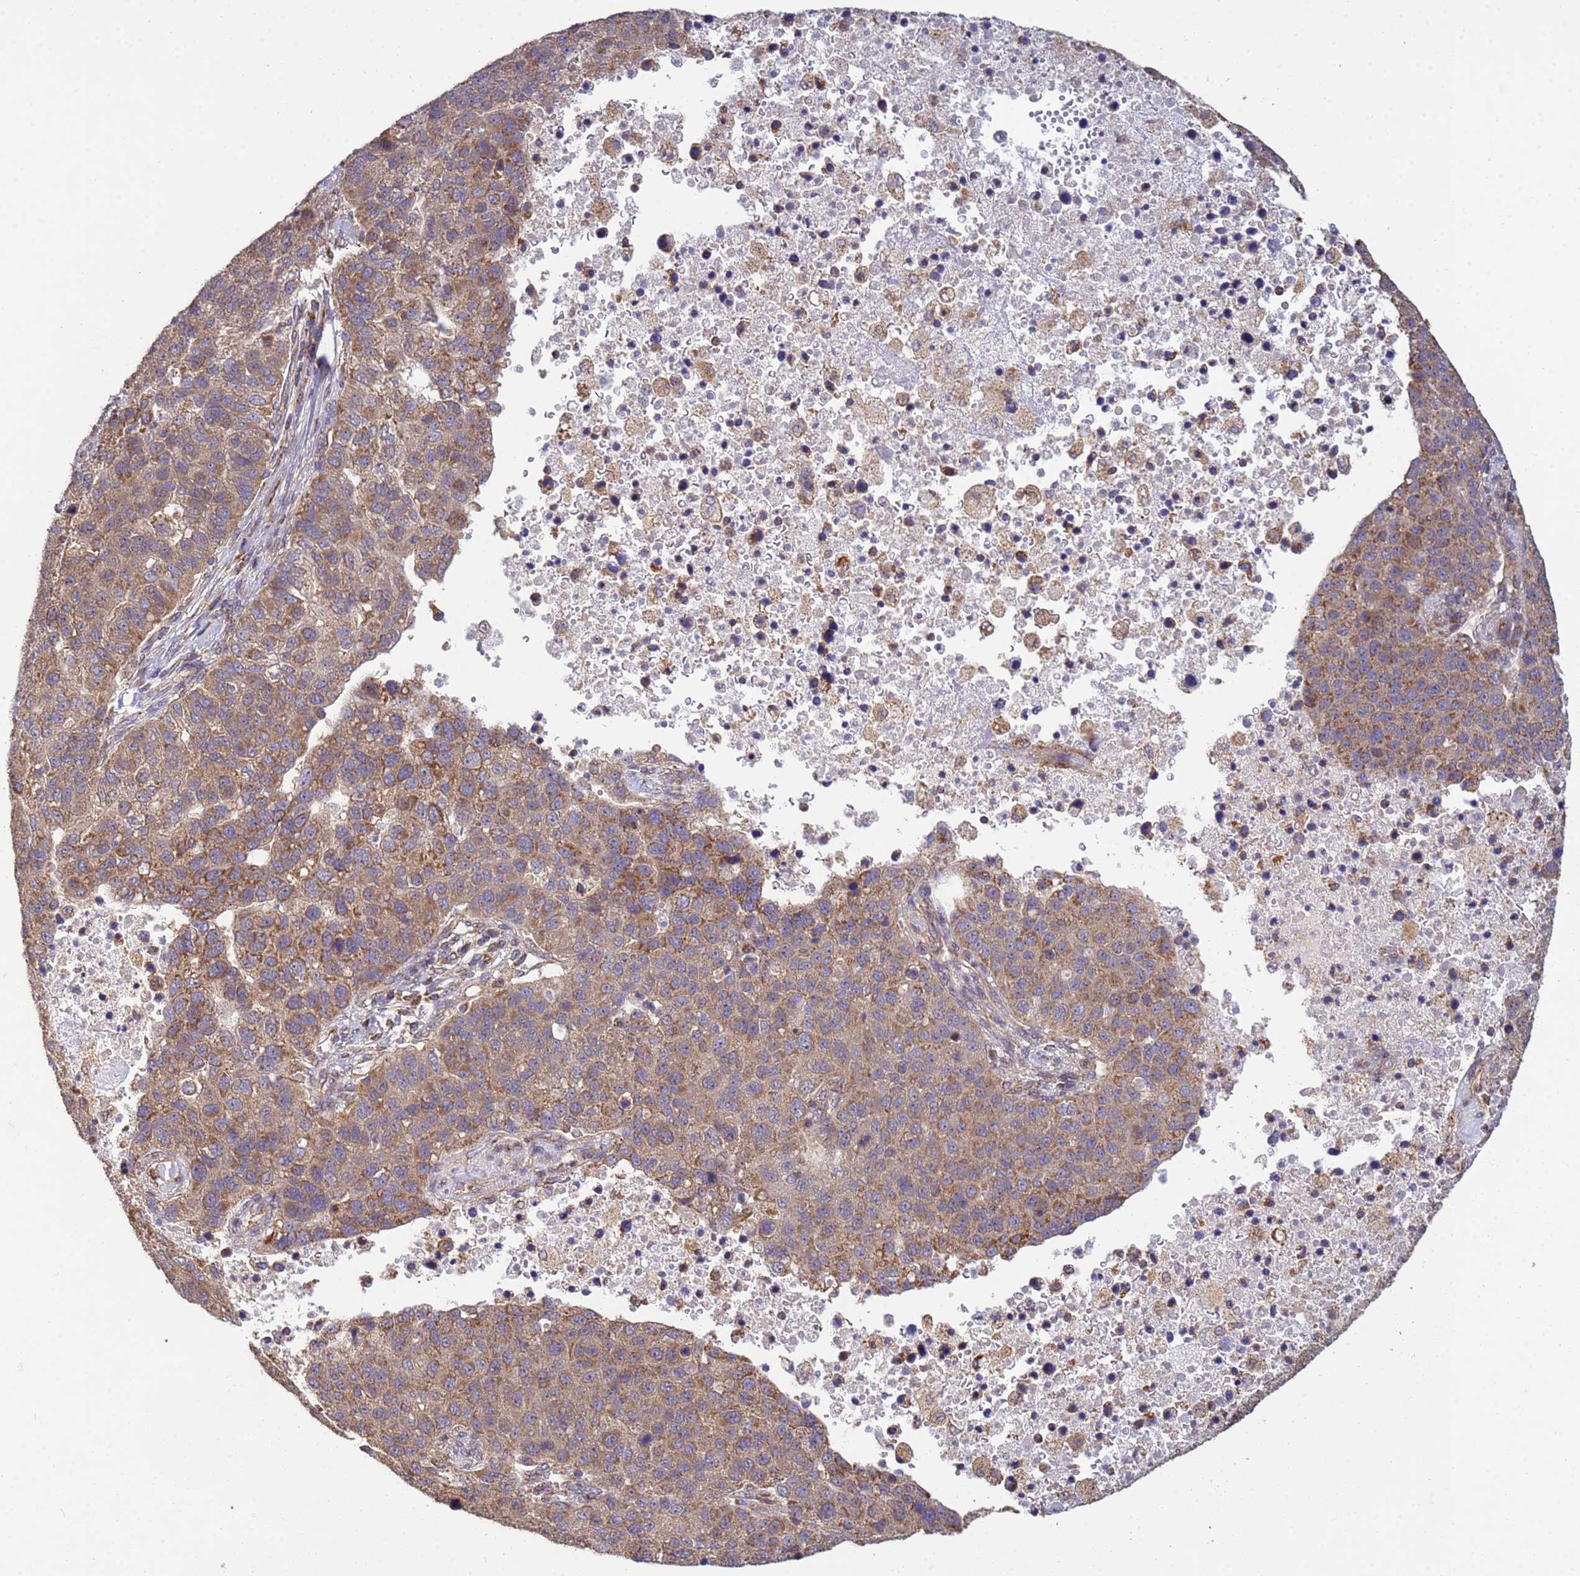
{"staining": {"intensity": "moderate", "quantity": ">75%", "location": "cytoplasmic/membranous"}, "tissue": "pancreatic cancer", "cell_type": "Tumor cells", "image_type": "cancer", "snomed": [{"axis": "morphology", "description": "Adenocarcinoma, NOS"}, {"axis": "topography", "description": "Pancreas"}], "caption": "Immunohistochemical staining of human adenocarcinoma (pancreatic) shows medium levels of moderate cytoplasmic/membranous staining in approximately >75% of tumor cells. The staining is performed using DAB (3,3'-diaminobenzidine) brown chromogen to label protein expression. The nuclei are counter-stained blue using hematoxylin.", "gene": "P2RX7", "patient": {"sex": "female", "age": 61}}